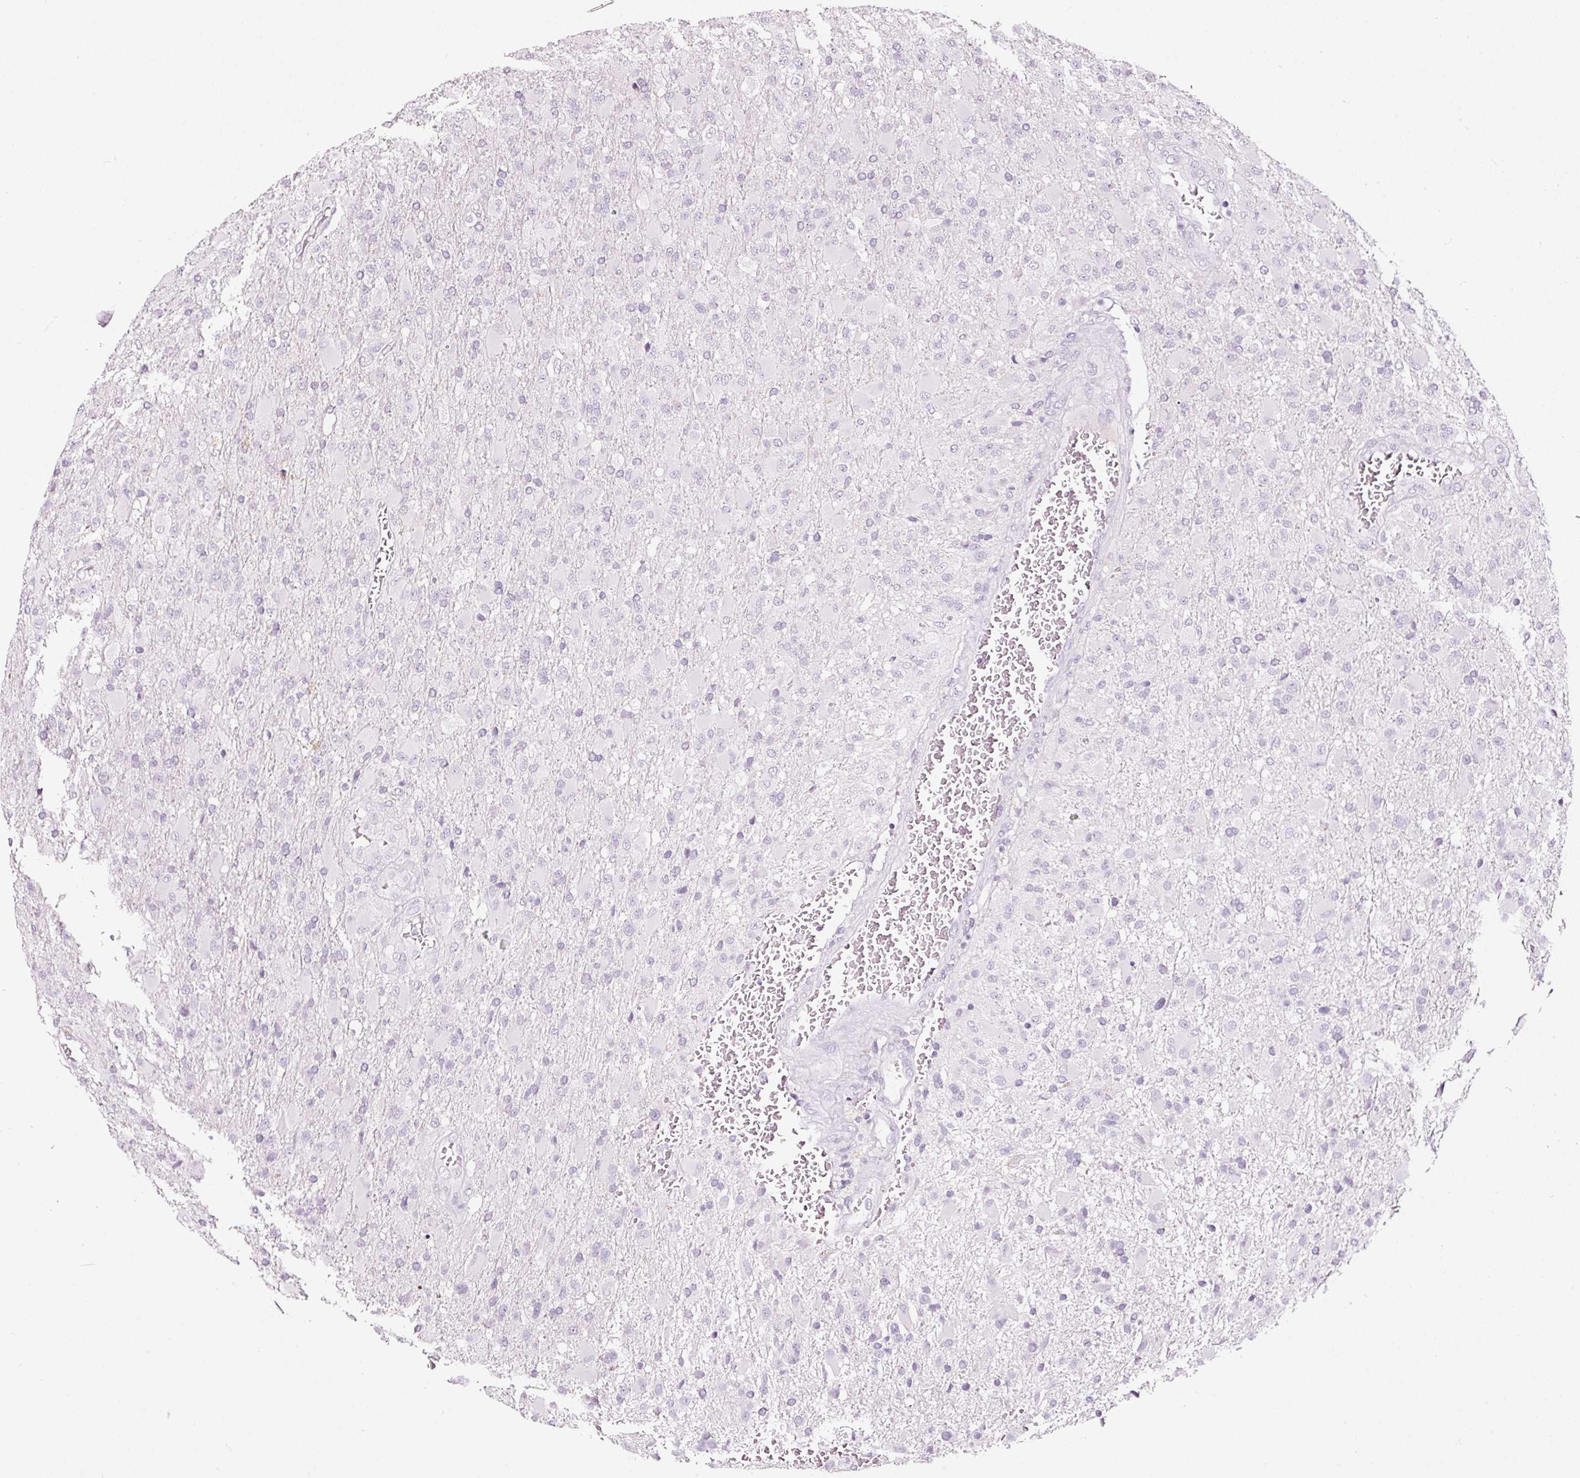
{"staining": {"intensity": "negative", "quantity": "none", "location": "none"}, "tissue": "glioma", "cell_type": "Tumor cells", "image_type": "cancer", "snomed": [{"axis": "morphology", "description": "Glioma, malignant, Low grade"}, {"axis": "topography", "description": "Brain"}], "caption": "This is an immunohistochemistry (IHC) histopathology image of malignant glioma (low-grade). There is no expression in tumor cells.", "gene": "LAMP3", "patient": {"sex": "male", "age": 65}}